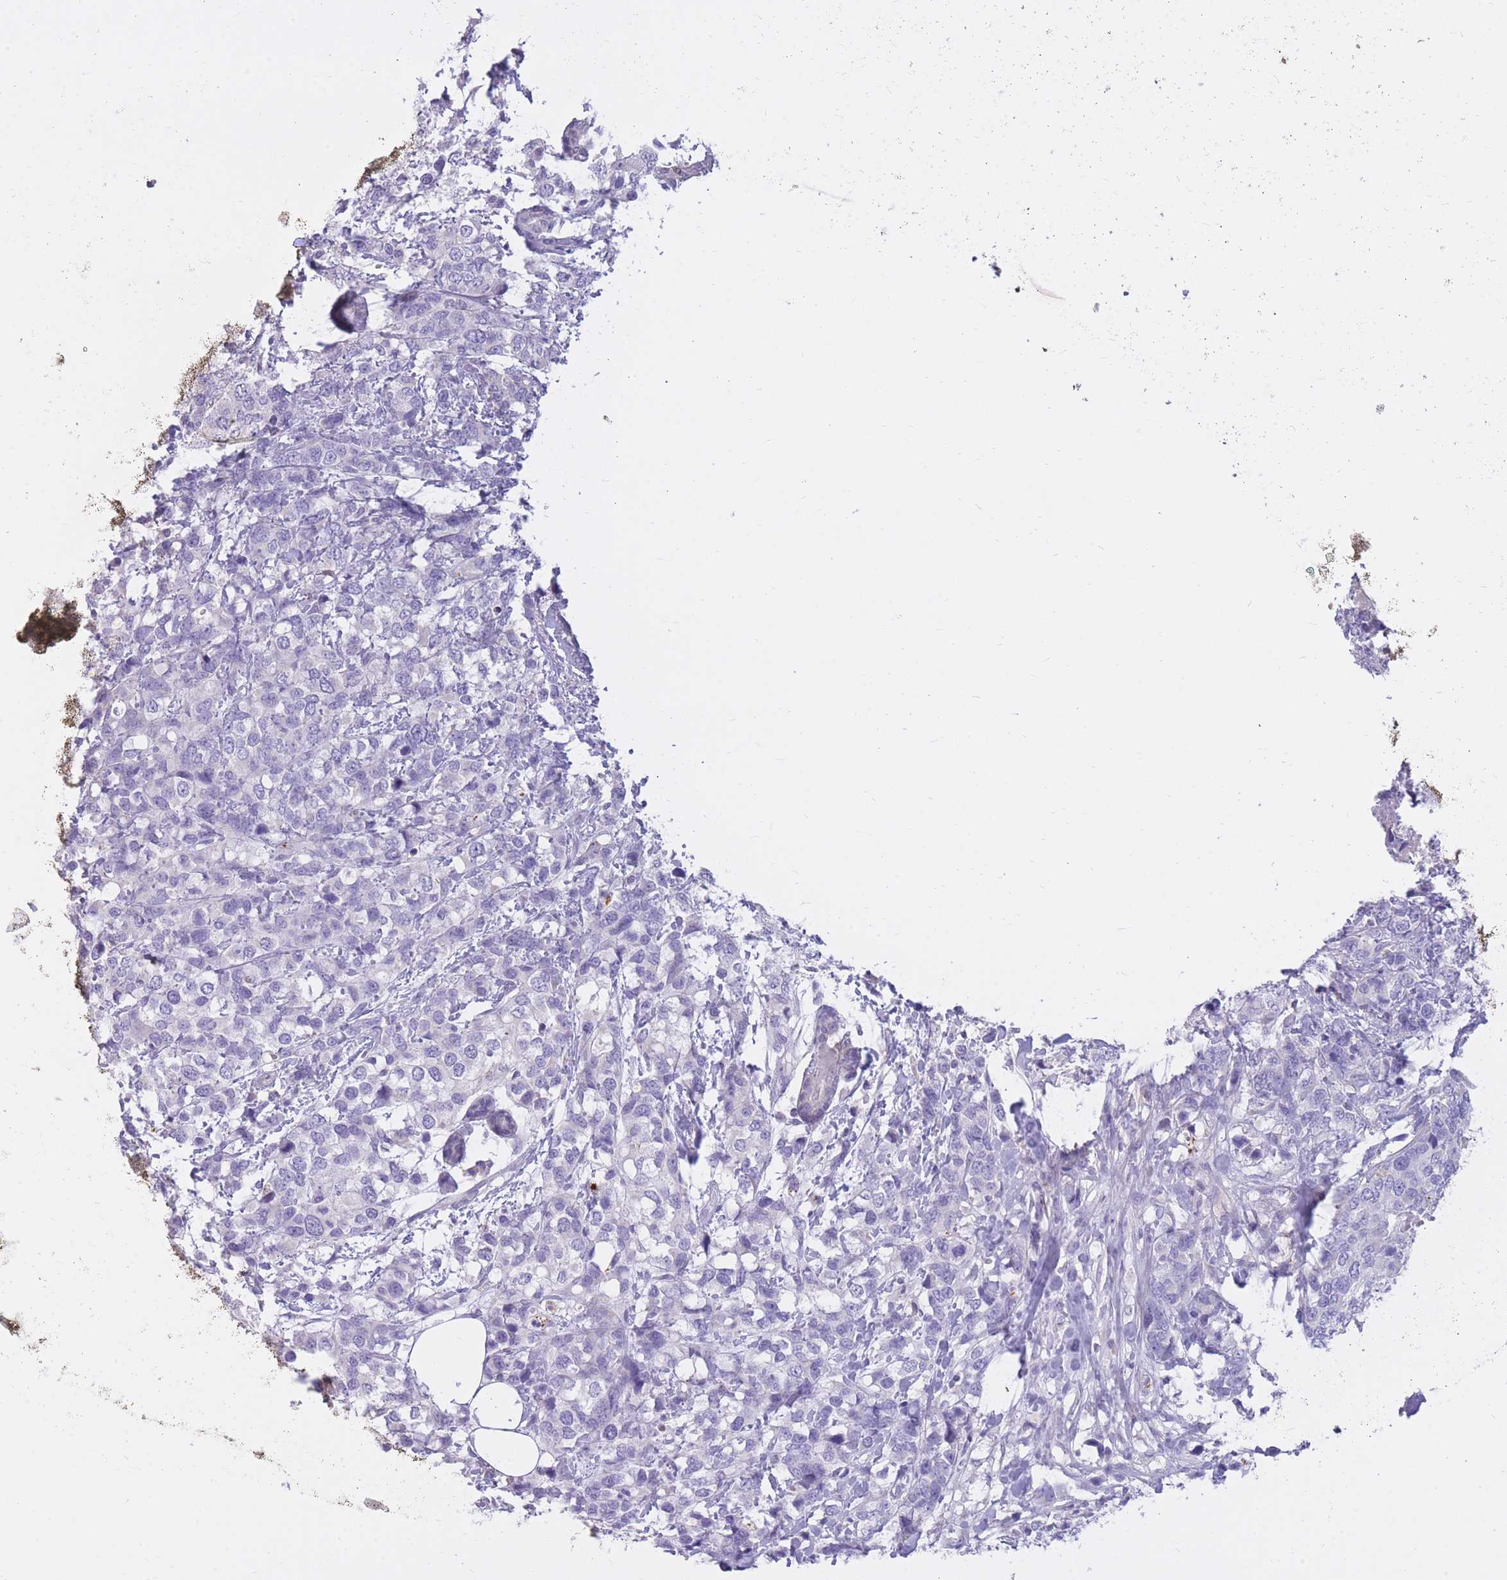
{"staining": {"intensity": "negative", "quantity": "none", "location": "none"}, "tissue": "breast cancer", "cell_type": "Tumor cells", "image_type": "cancer", "snomed": [{"axis": "morphology", "description": "Lobular carcinoma"}, {"axis": "topography", "description": "Breast"}], "caption": "Breast lobular carcinoma was stained to show a protein in brown. There is no significant positivity in tumor cells.", "gene": "RNF170", "patient": {"sex": "female", "age": 59}}